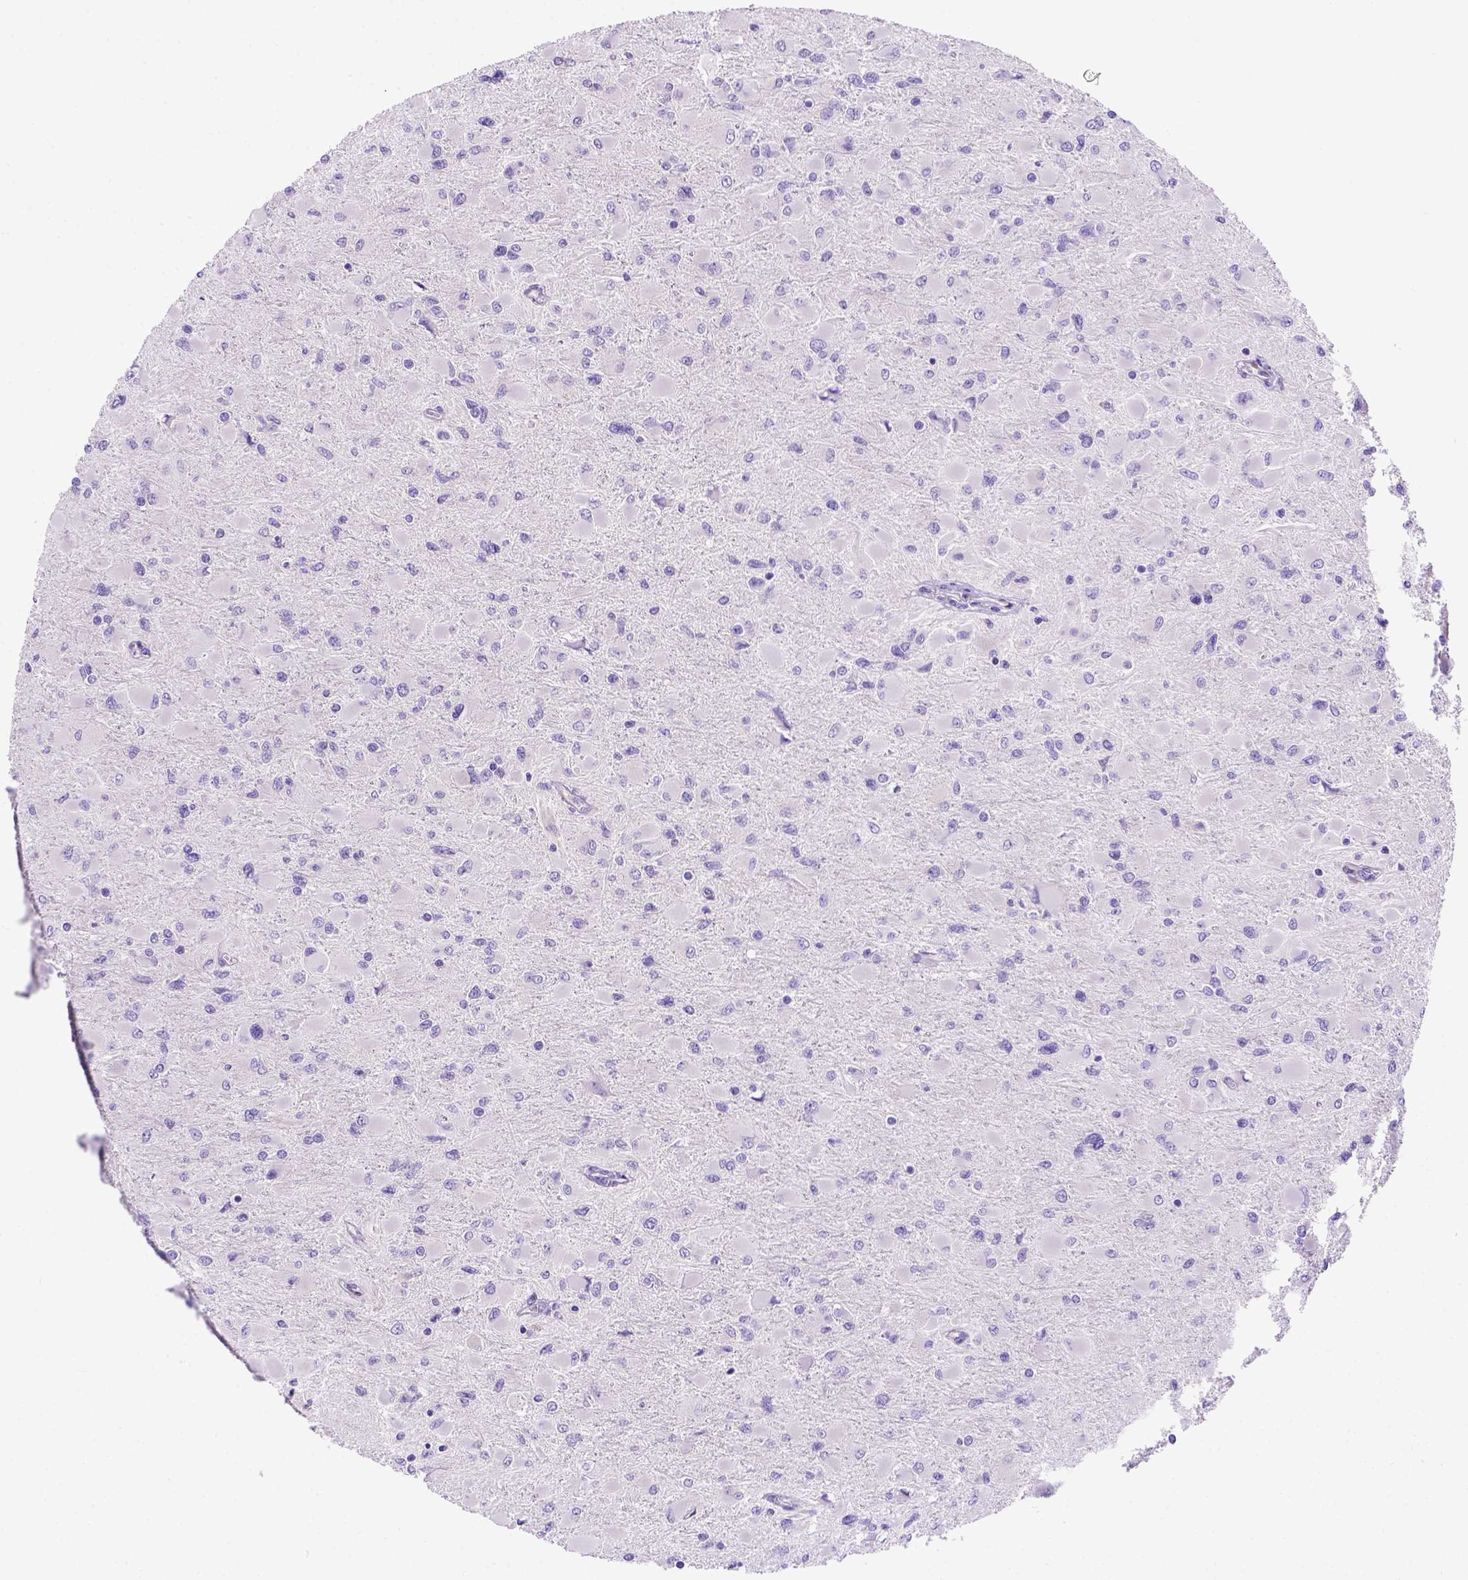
{"staining": {"intensity": "negative", "quantity": "none", "location": "none"}, "tissue": "glioma", "cell_type": "Tumor cells", "image_type": "cancer", "snomed": [{"axis": "morphology", "description": "Glioma, malignant, High grade"}, {"axis": "topography", "description": "Cerebral cortex"}], "caption": "IHC photomicrograph of neoplastic tissue: human glioma stained with DAB exhibits no significant protein positivity in tumor cells.", "gene": "FAM81B", "patient": {"sex": "female", "age": 36}}